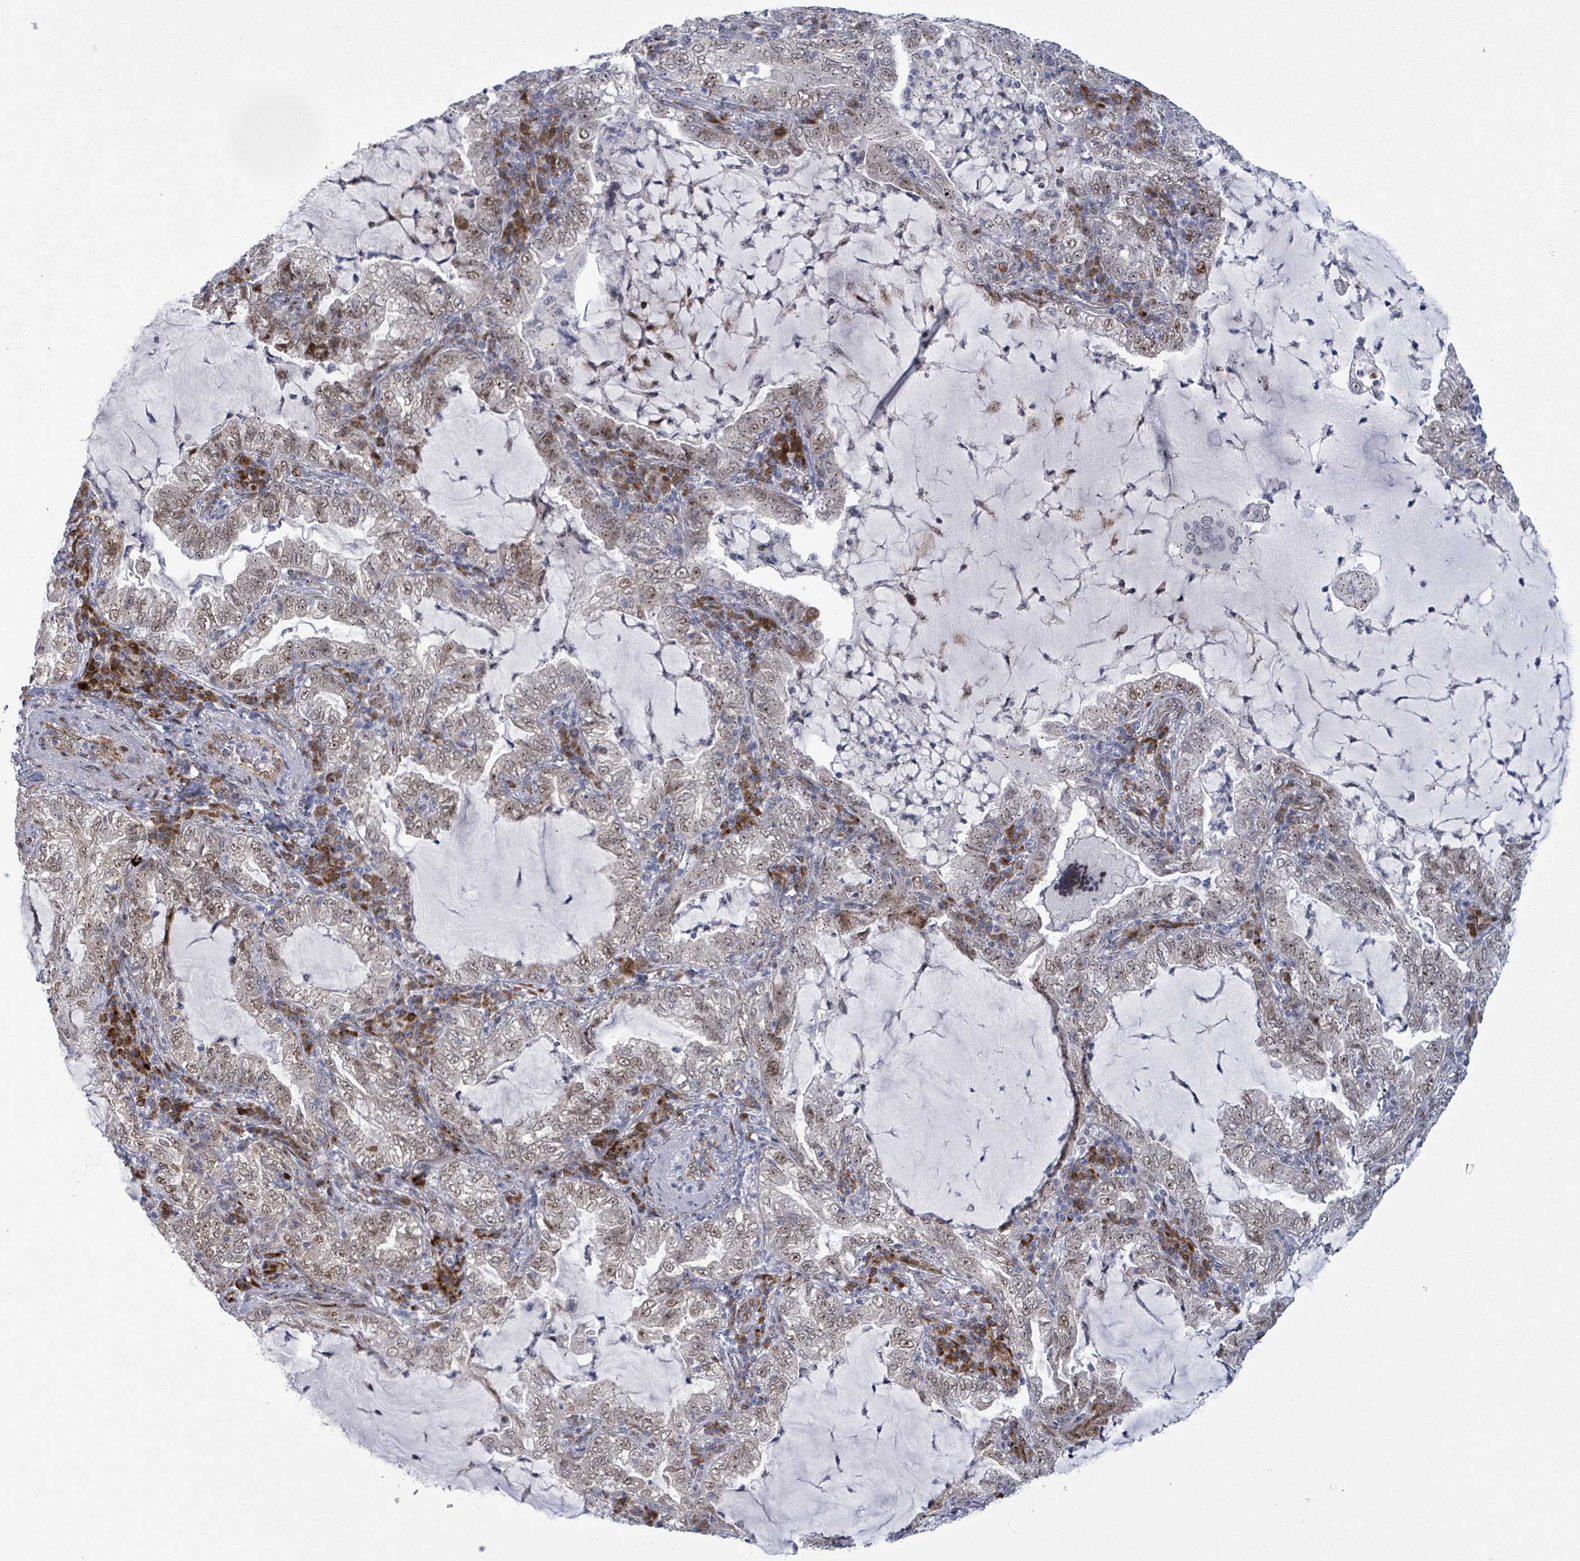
{"staining": {"intensity": "weak", "quantity": "25%-75%", "location": "nuclear"}, "tissue": "lung cancer", "cell_type": "Tumor cells", "image_type": "cancer", "snomed": [{"axis": "morphology", "description": "Adenocarcinoma, NOS"}, {"axis": "topography", "description": "Lung"}], "caption": "Human adenocarcinoma (lung) stained for a protein (brown) demonstrates weak nuclear positive positivity in approximately 25%-75% of tumor cells.", "gene": "TUSC1", "patient": {"sex": "female", "age": 73}}